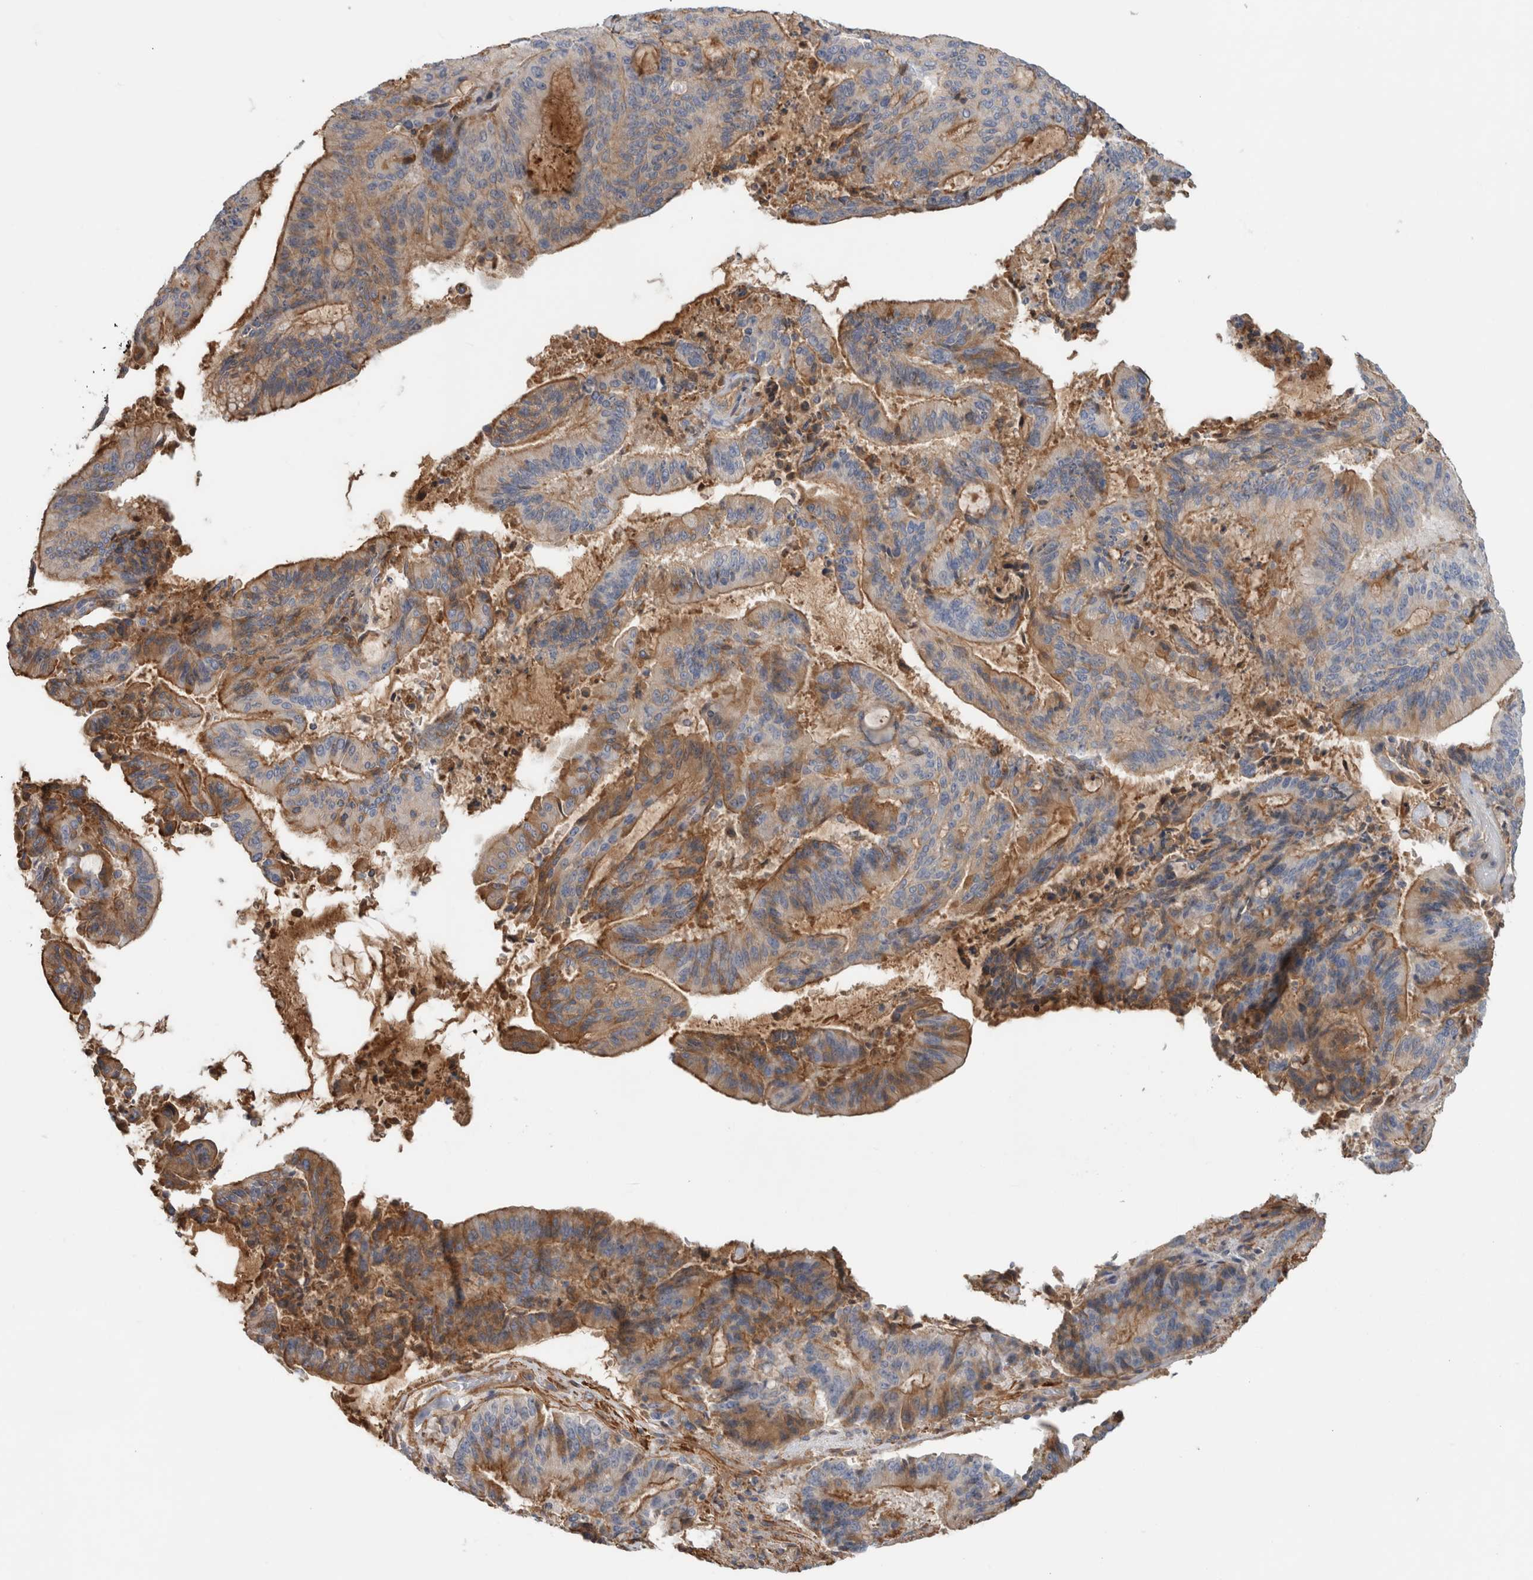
{"staining": {"intensity": "moderate", "quantity": "25%-75%", "location": "cytoplasmic/membranous"}, "tissue": "liver cancer", "cell_type": "Tumor cells", "image_type": "cancer", "snomed": [{"axis": "morphology", "description": "Normal tissue, NOS"}, {"axis": "morphology", "description": "Cholangiocarcinoma"}, {"axis": "topography", "description": "Liver"}, {"axis": "topography", "description": "Peripheral nerve tissue"}], "caption": "Human cholangiocarcinoma (liver) stained for a protein (brown) exhibits moderate cytoplasmic/membranous positive expression in about 25%-75% of tumor cells.", "gene": "CFI", "patient": {"sex": "female", "age": 73}}